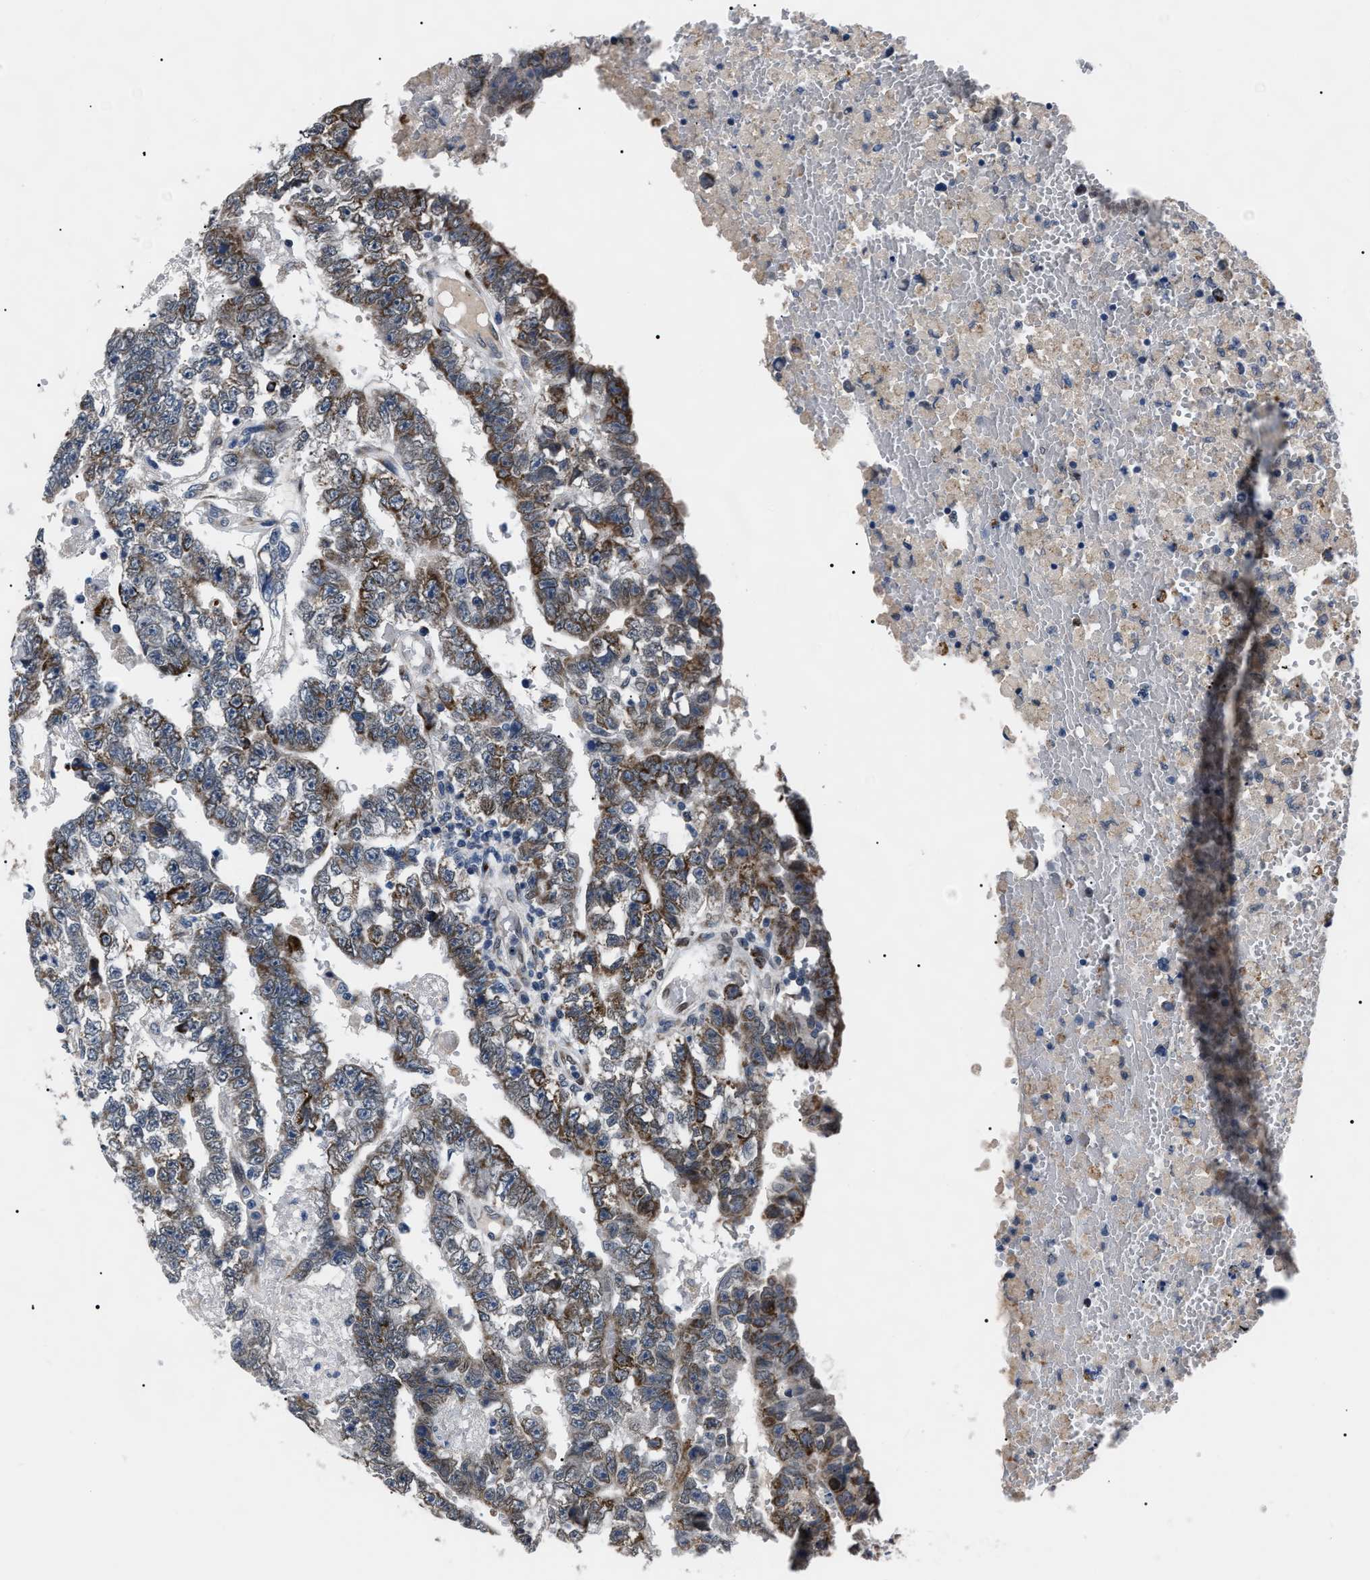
{"staining": {"intensity": "moderate", "quantity": ">75%", "location": "cytoplasmic/membranous"}, "tissue": "testis cancer", "cell_type": "Tumor cells", "image_type": "cancer", "snomed": [{"axis": "morphology", "description": "Carcinoma, Embryonal, NOS"}, {"axis": "topography", "description": "Testis"}], "caption": "Testis cancer (embryonal carcinoma) stained with IHC exhibits moderate cytoplasmic/membranous positivity in approximately >75% of tumor cells. Nuclei are stained in blue.", "gene": "LRRC14", "patient": {"sex": "male", "age": 25}}